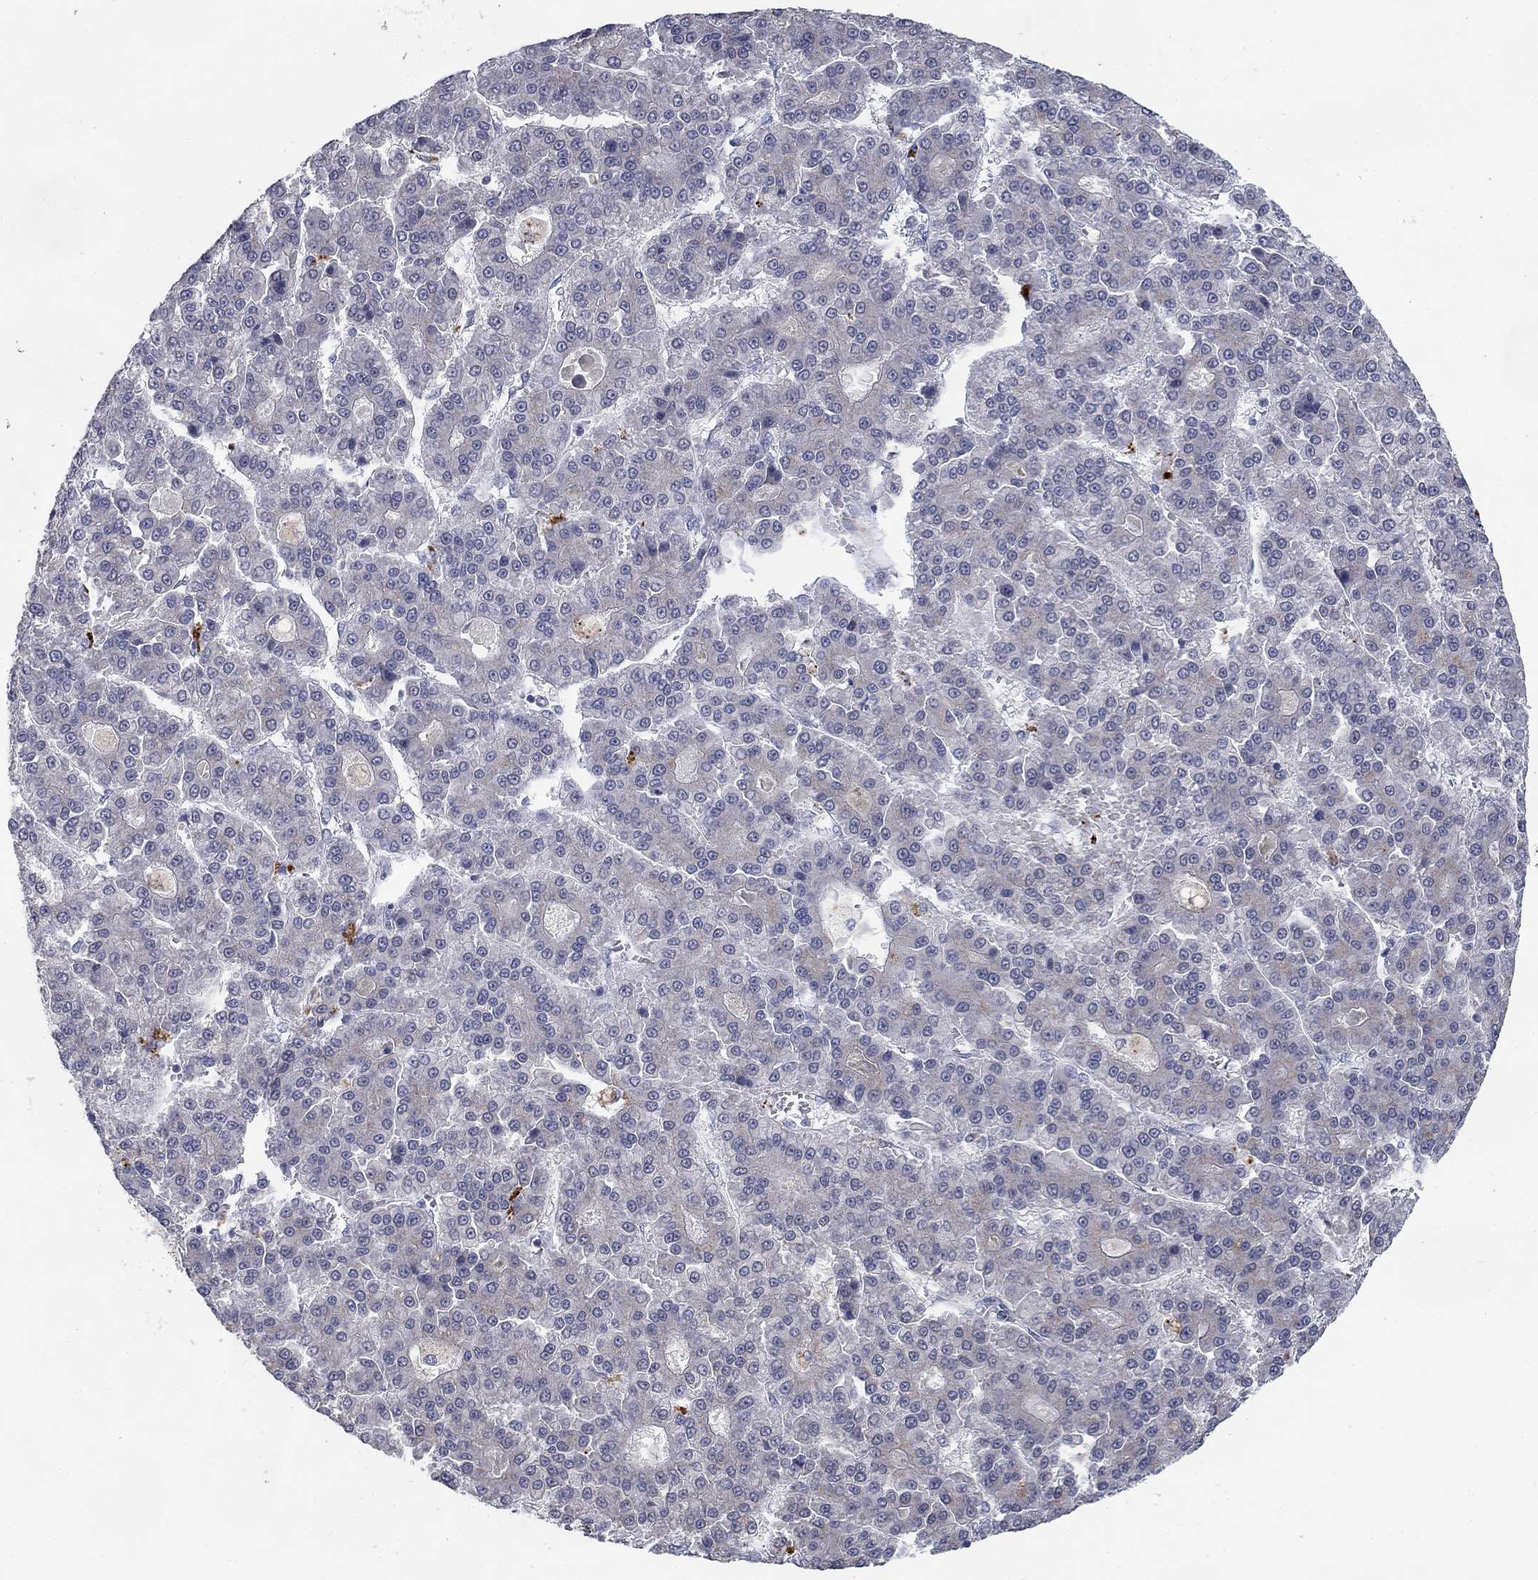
{"staining": {"intensity": "negative", "quantity": "none", "location": "none"}, "tissue": "liver cancer", "cell_type": "Tumor cells", "image_type": "cancer", "snomed": [{"axis": "morphology", "description": "Carcinoma, Hepatocellular, NOS"}, {"axis": "topography", "description": "Liver"}], "caption": "Tumor cells are negative for brown protein staining in liver cancer.", "gene": "MTSS2", "patient": {"sex": "male", "age": 70}}